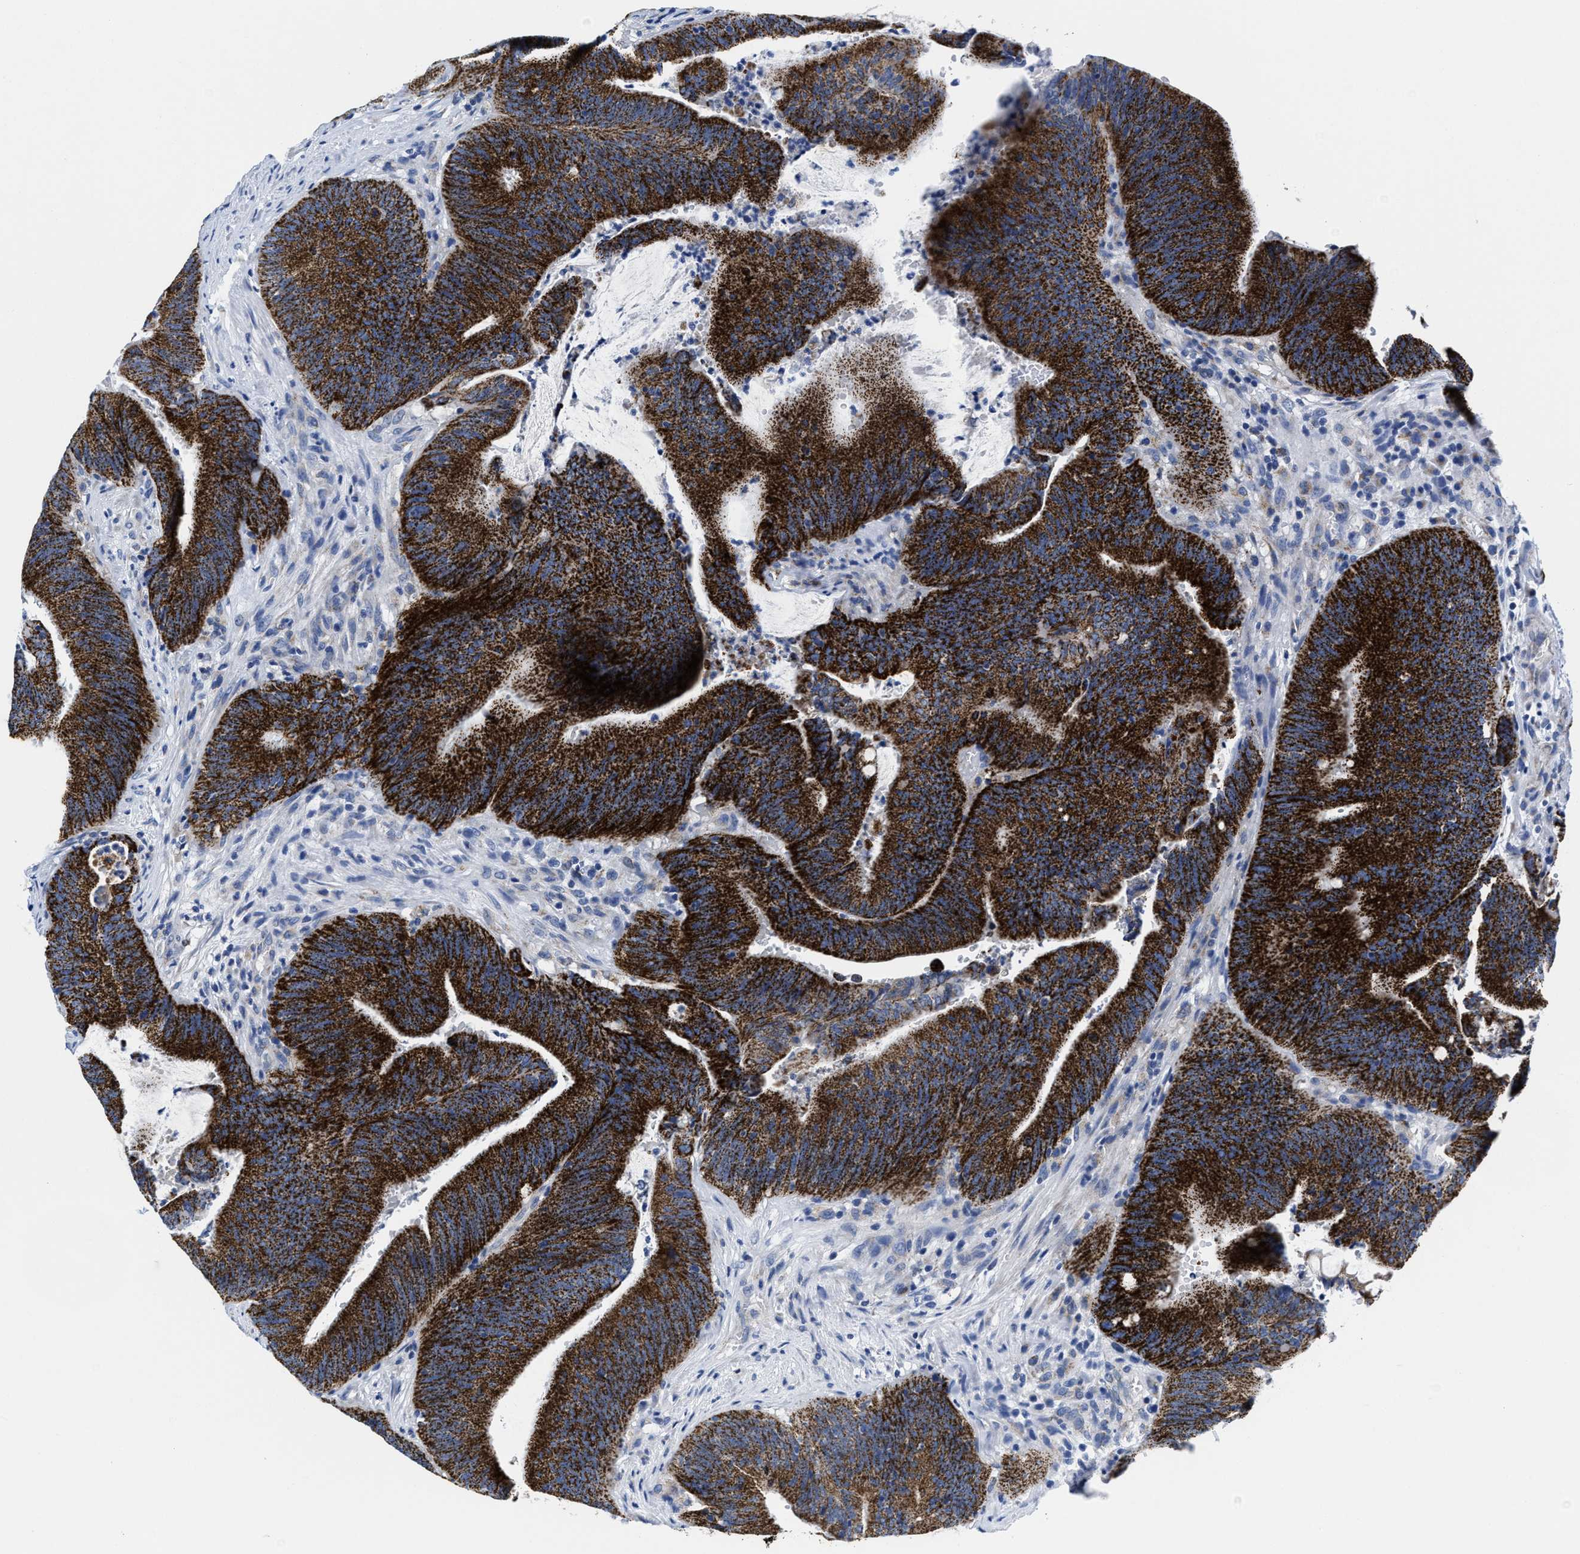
{"staining": {"intensity": "strong", "quantity": ">75%", "location": "cytoplasmic/membranous"}, "tissue": "colorectal cancer", "cell_type": "Tumor cells", "image_type": "cancer", "snomed": [{"axis": "morphology", "description": "Normal tissue, NOS"}, {"axis": "morphology", "description": "Adenocarcinoma, NOS"}, {"axis": "topography", "description": "Rectum"}], "caption": "Approximately >75% of tumor cells in adenocarcinoma (colorectal) show strong cytoplasmic/membranous protein staining as visualized by brown immunohistochemical staining.", "gene": "TBRG4", "patient": {"sex": "female", "age": 66}}